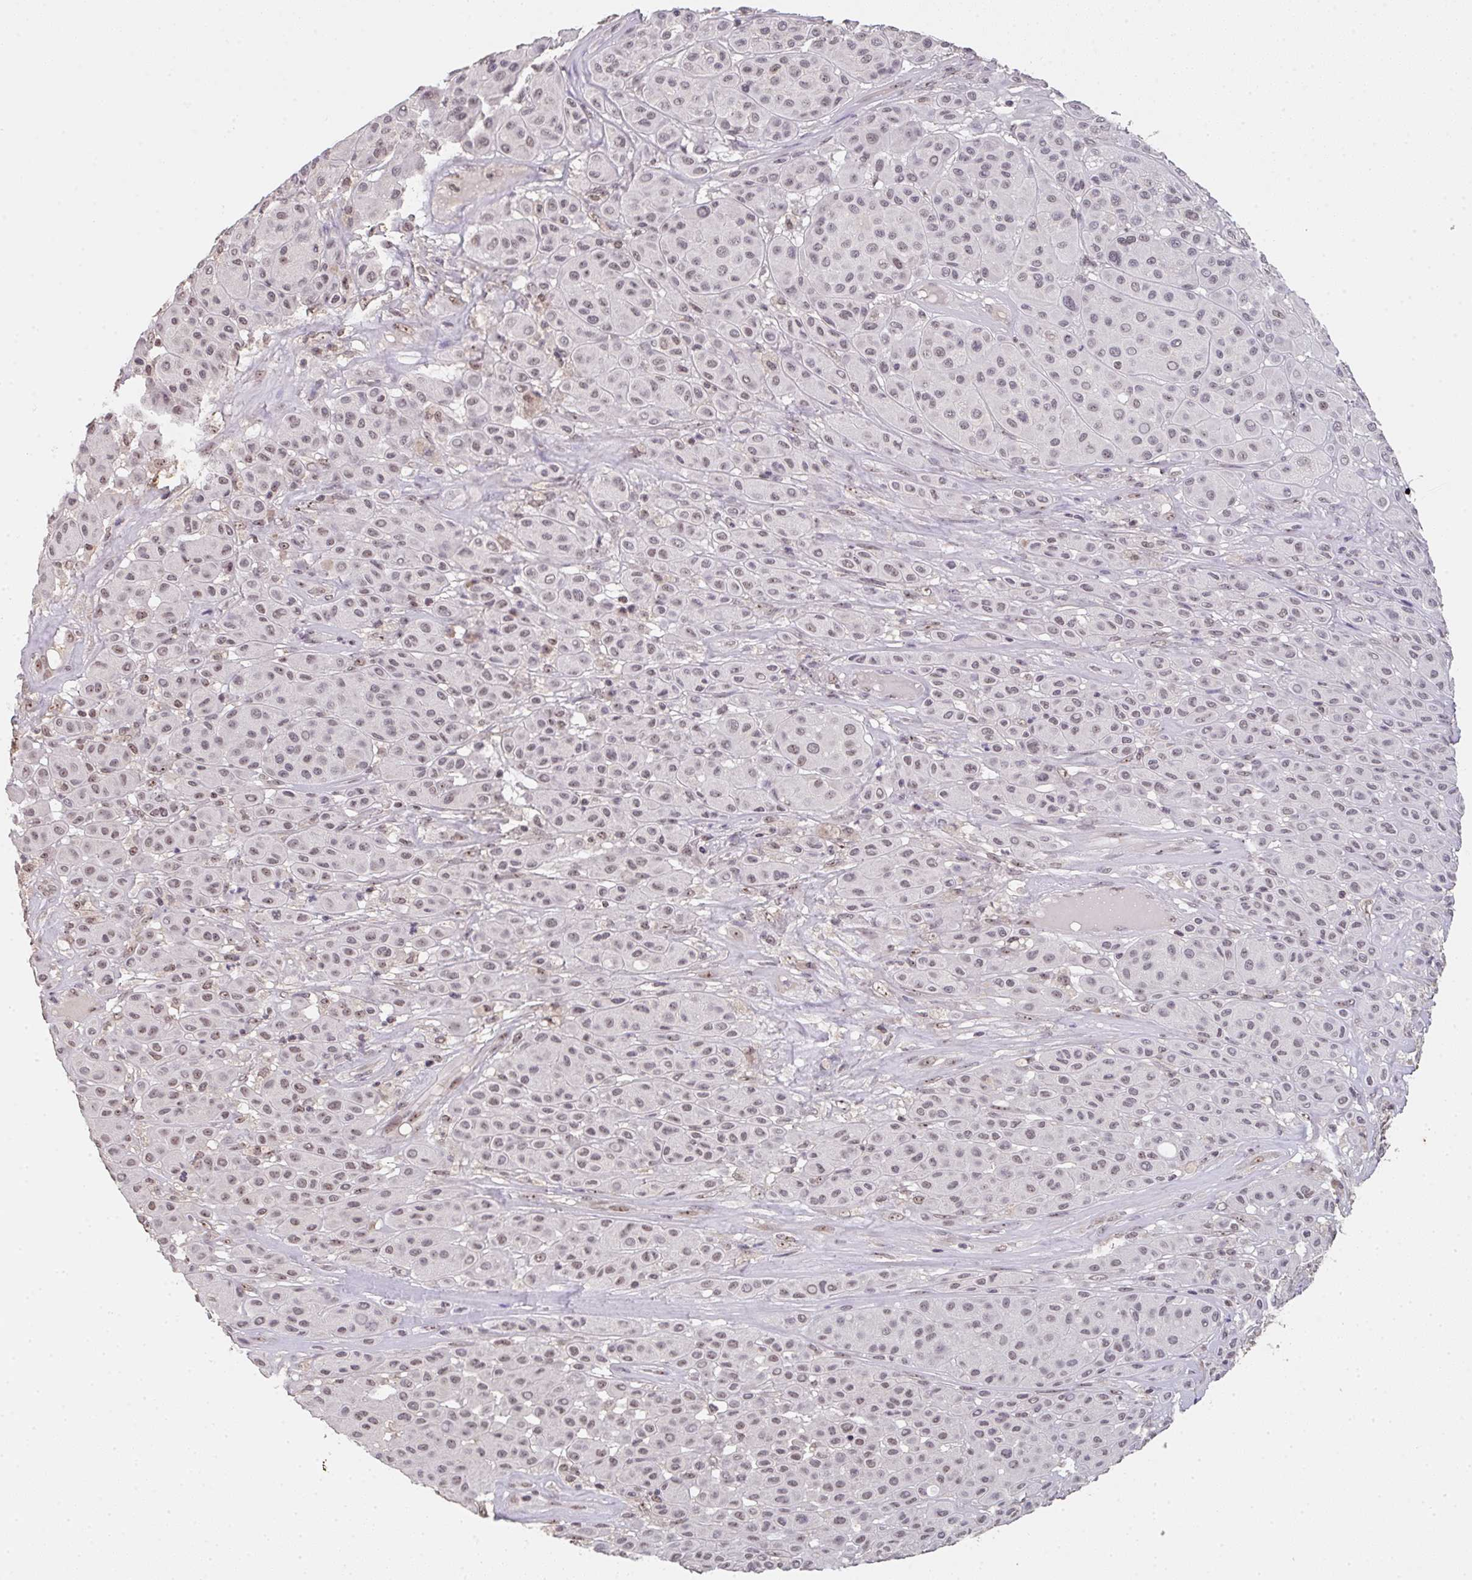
{"staining": {"intensity": "weak", "quantity": ">75%", "location": "nuclear"}, "tissue": "melanoma", "cell_type": "Tumor cells", "image_type": "cancer", "snomed": [{"axis": "morphology", "description": "Malignant melanoma, Metastatic site"}, {"axis": "topography", "description": "Smooth muscle"}], "caption": "A brown stain labels weak nuclear positivity of a protein in human melanoma tumor cells.", "gene": "DKC1", "patient": {"sex": "male", "age": 41}}